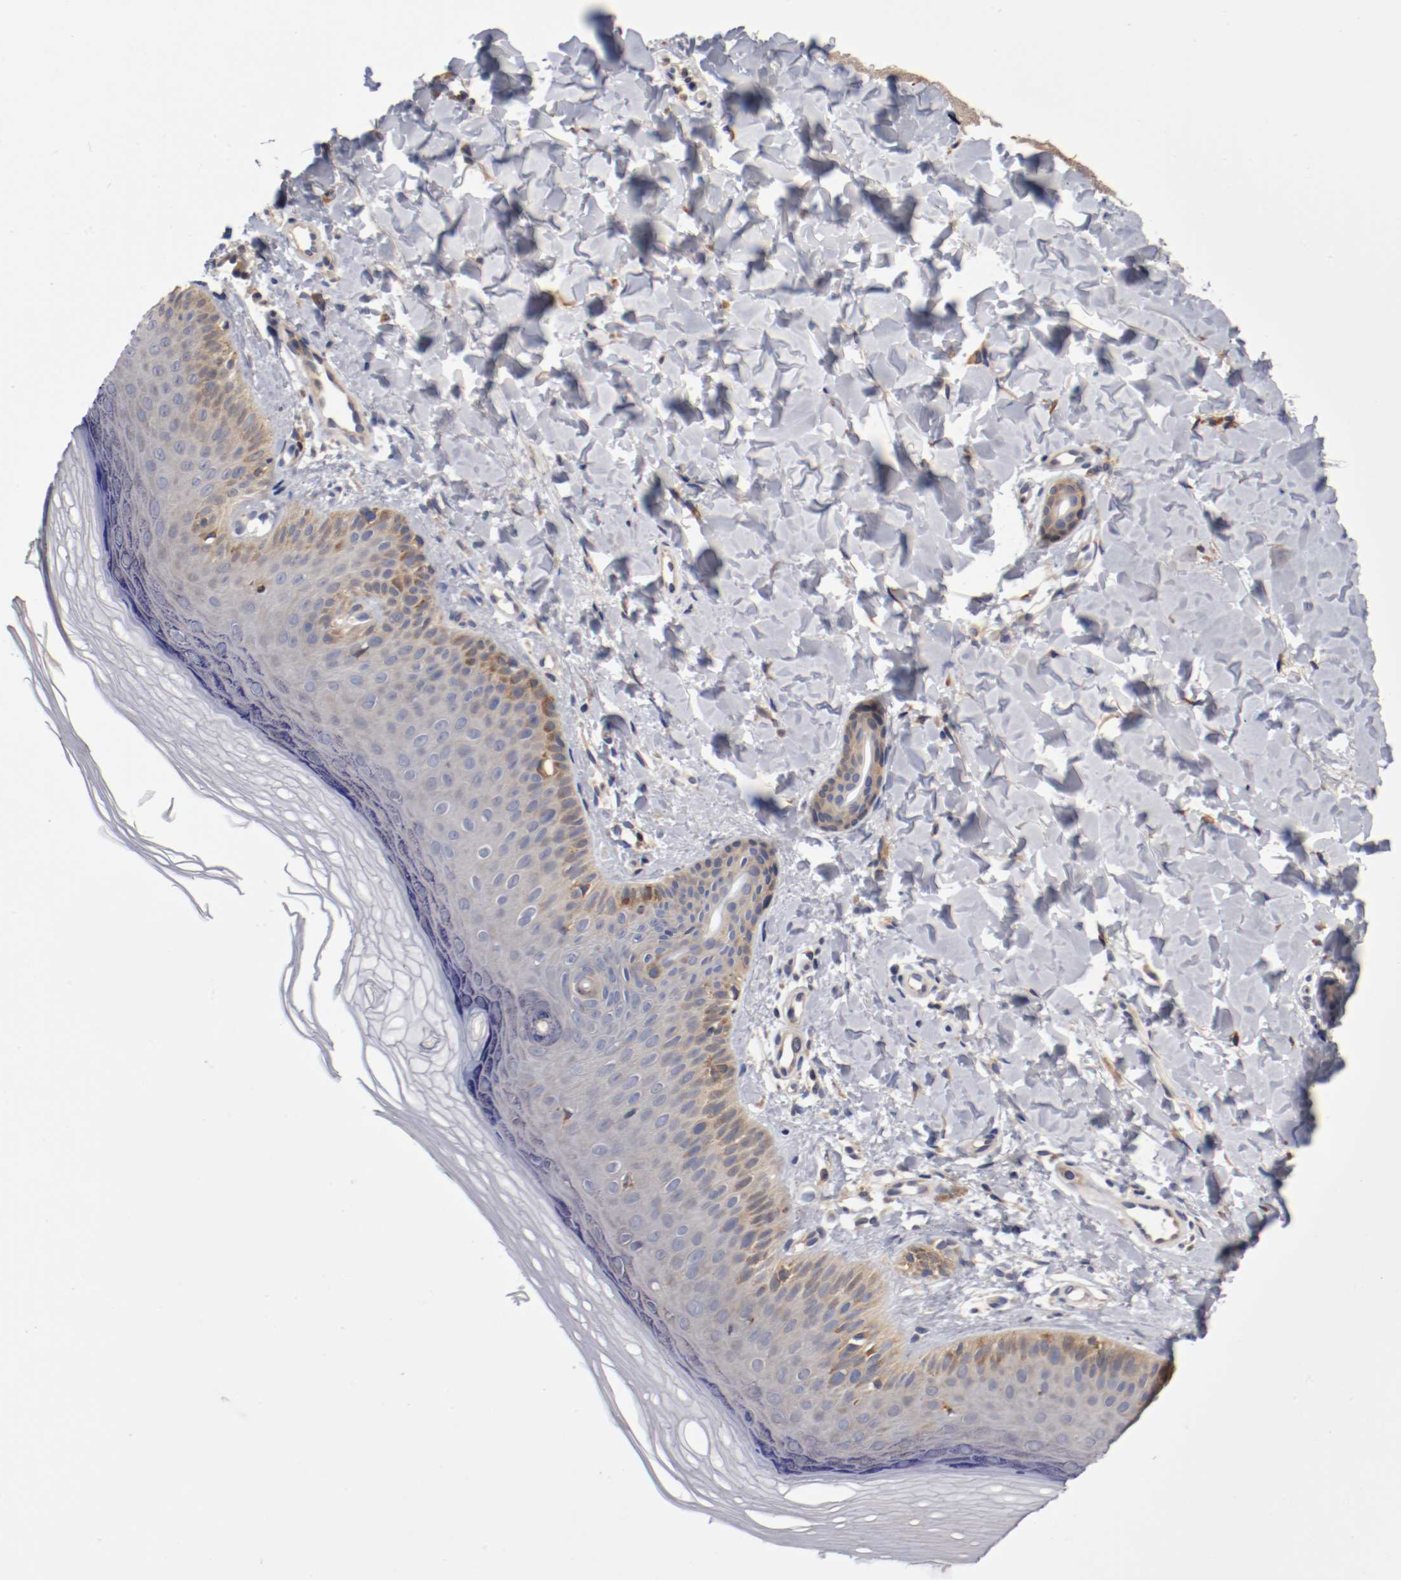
{"staining": {"intensity": "negative", "quantity": "none", "location": "none"}, "tissue": "skin", "cell_type": "Fibroblasts", "image_type": "normal", "snomed": [{"axis": "morphology", "description": "Normal tissue, NOS"}, {"axis": "topography", "description": "Skin"}], "caption": "IHC of unremarkable skin reveals no expression in fibroblasts.", "gene": "TNFSF12", "patient": {"sex": "male", "age": 26}}